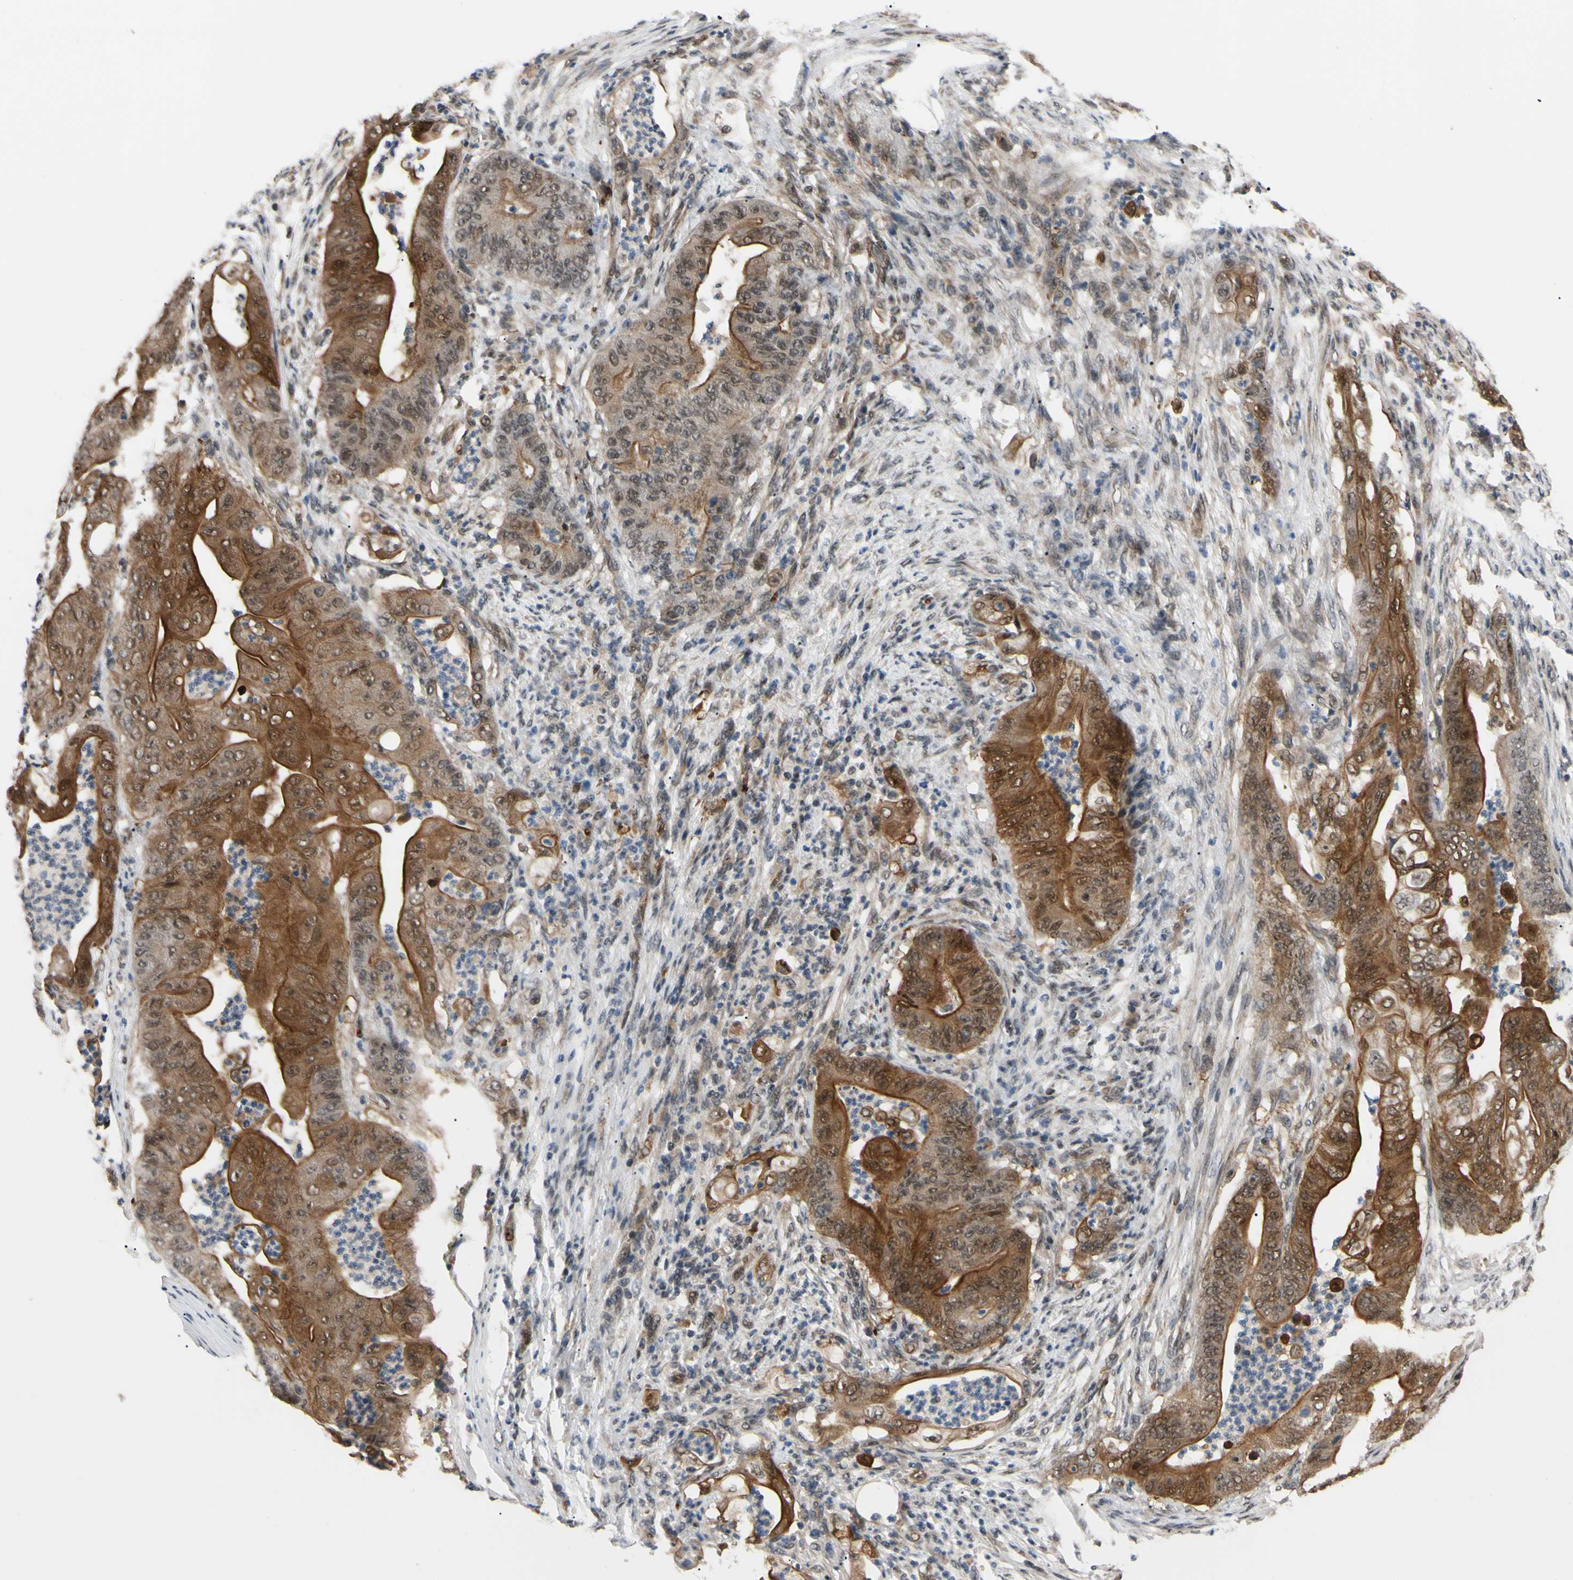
{"staining": {"intensity": "moderate", "quantity": ">75%", "location": "cytoplasmic/membranous,nuclear"}, "tissue": "stomach cancer", "cell_type": "Tumor cells", "image_type": "cancer", "snomed": [{"axis": "morphology", "description": "Adenocarcinoma, NOS"}, {"axis": "topography", "description": "Stomach"}], "caption": "A brown stain highlights moderate cytoplasmic/membranous and nuclear positivity of a protein in human stomach cancer (adenocarcinoma) tumor cells.", "gene": "THAP12", "patient": {"sex": "female", "age": 73}}